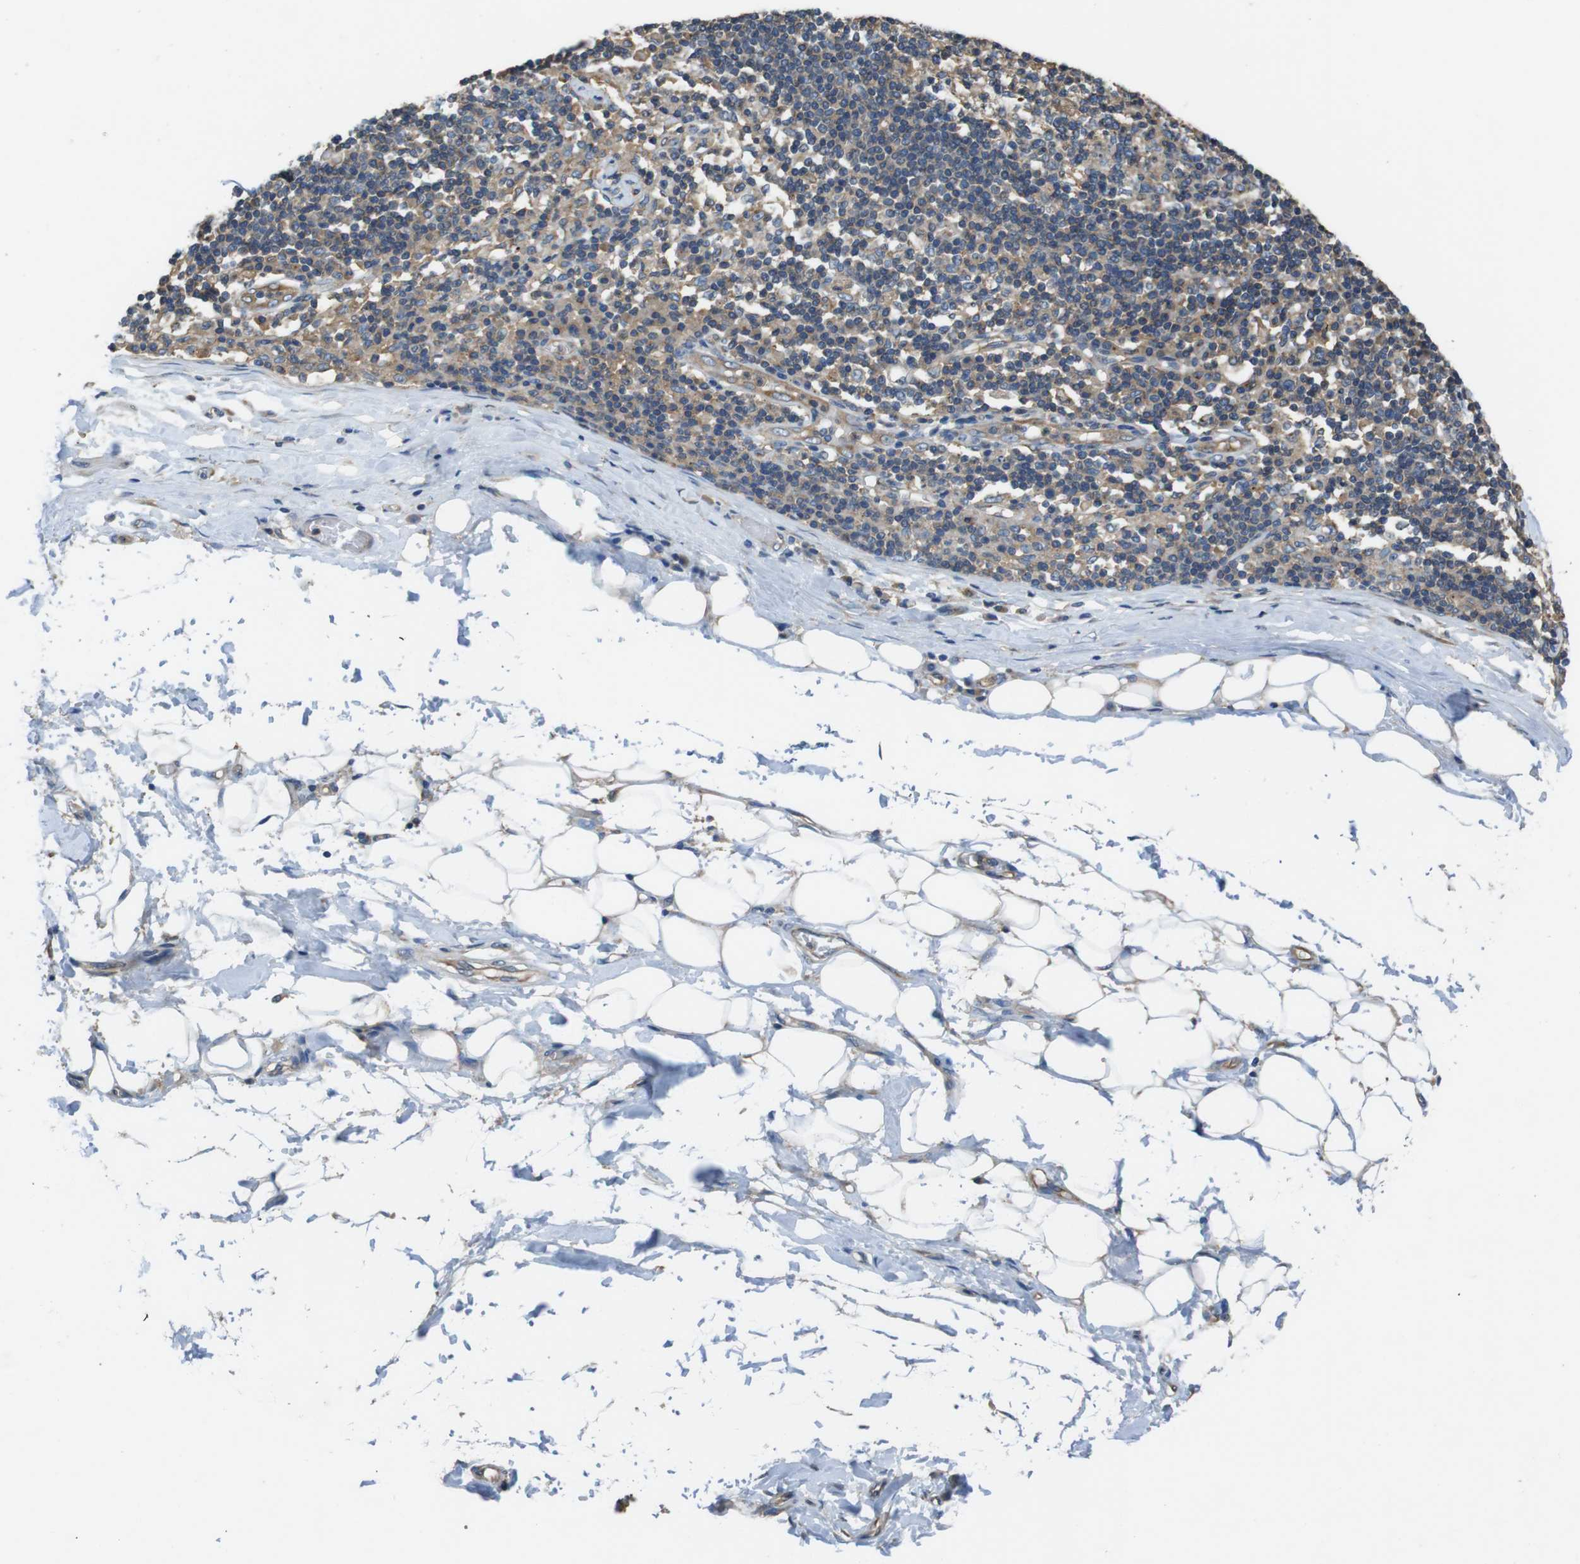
{"staining": {"intensity": "negative", "quantity": "none", "location": "none"}, "tissue": "adipose tissue", "cell_type": "Adipocytes", "image_type": "normal", "snomed": [{"axis": "morphology", "description": "Normal tissue, NOS"}, {"axis": "morphology", "description": "Adenocarcinoma, NOS"}, {"axis": "topography", "description": "Esophagus"}], "caption": "IHC micrograph of unremarkable adipose tissue: human adipose tissue stained with DAB reveals no significant protein staining in adipocytes. (Stains: DAB (3,3'-diaminobenzidine) immunohistochemistry with hematoxylin counter stain, Microscopy: brightfield microscopy at high magnification).", "gene": "DCTN1", "patient": {"sex": "male", "age": 62}}